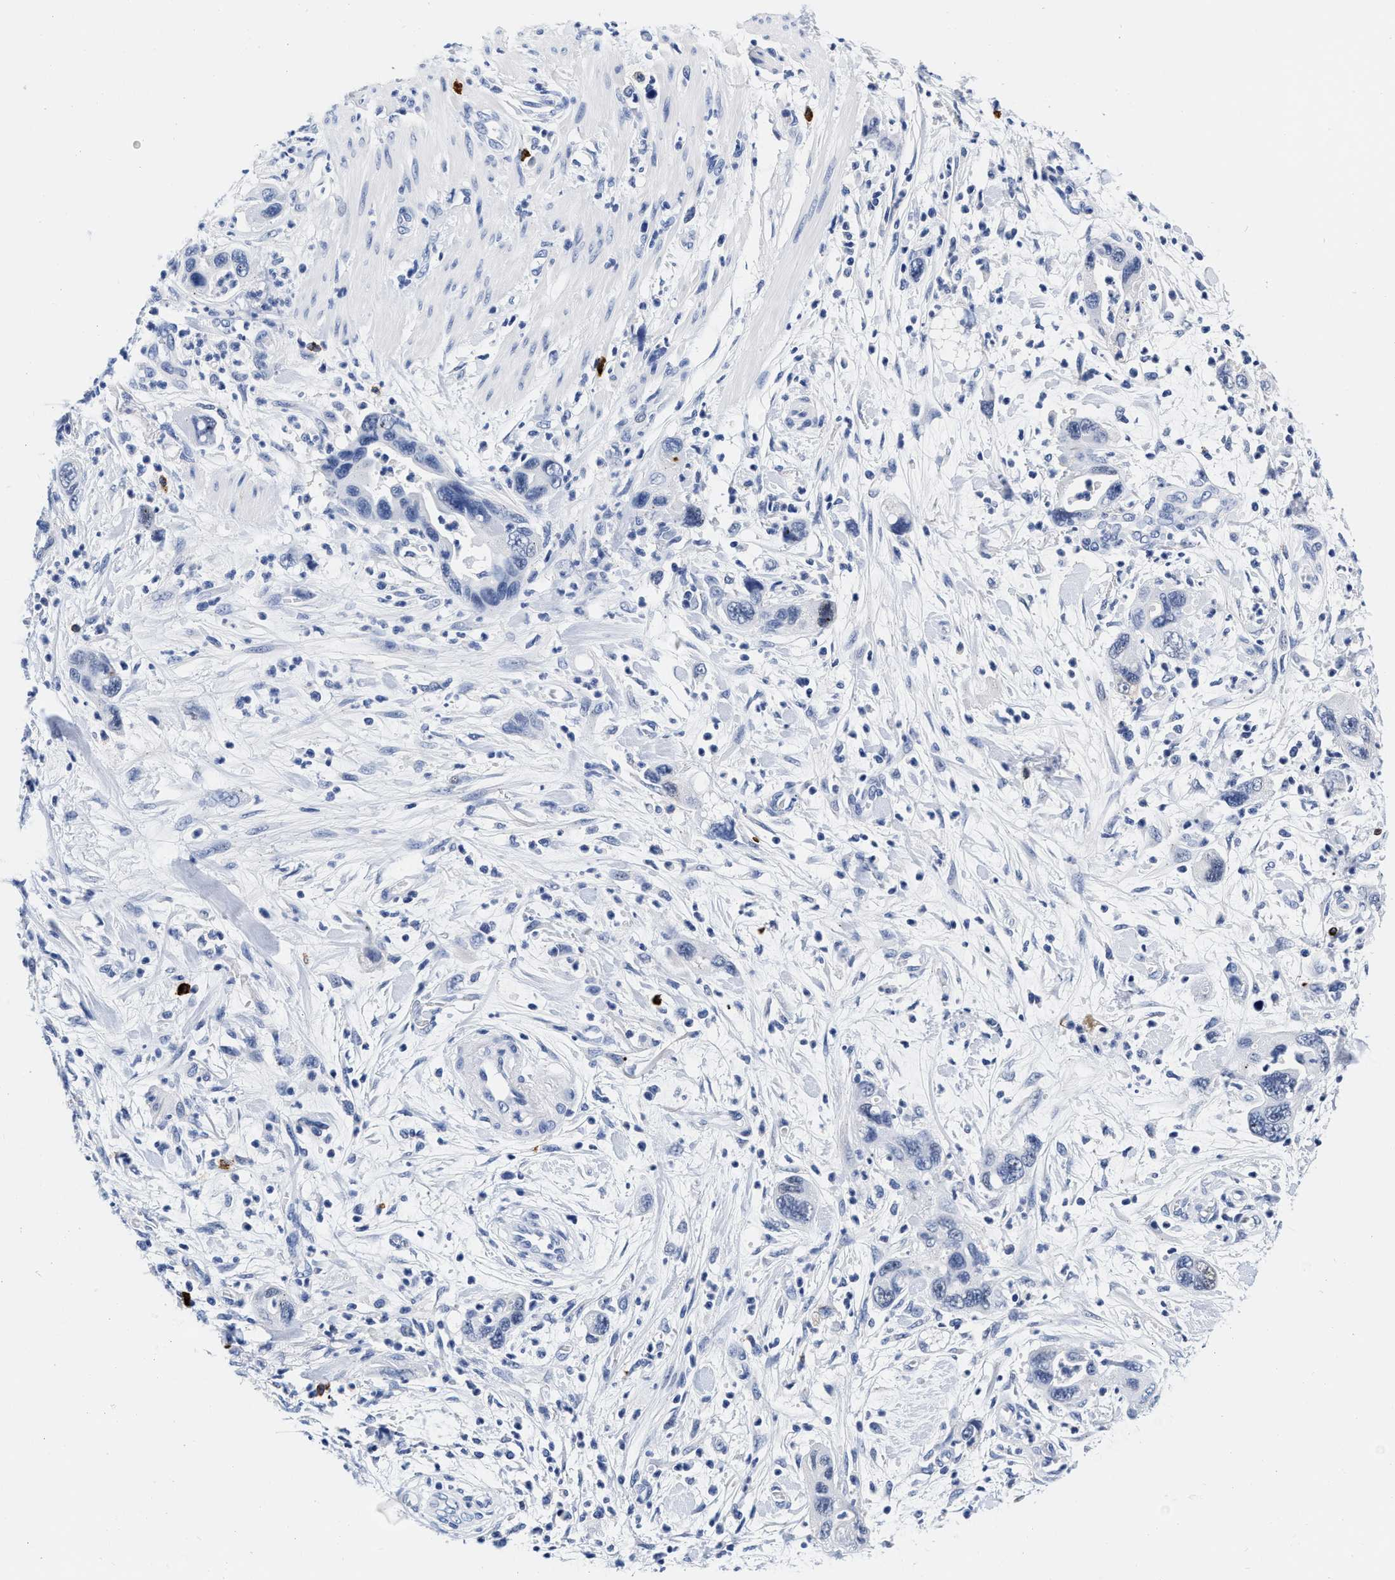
{"staining": {"intensity": "negative", "quantity": "none", "location": "none"}, "tissue": "pancreatic cancer", "cell_type": "Tumor cells", "image_type": "cancer", "snomed": [{"axis": "morphology", "description": "Adenocarcinoma, NOS"}, {"axis": "topography", "description": "Pancreas"}], "caption": "A histopathology image of pancreatic cancer stained for a protein shows no brown staining in tumor cells.", "gene": "CER1", "patient": {"sex": "female", "age": 70}}